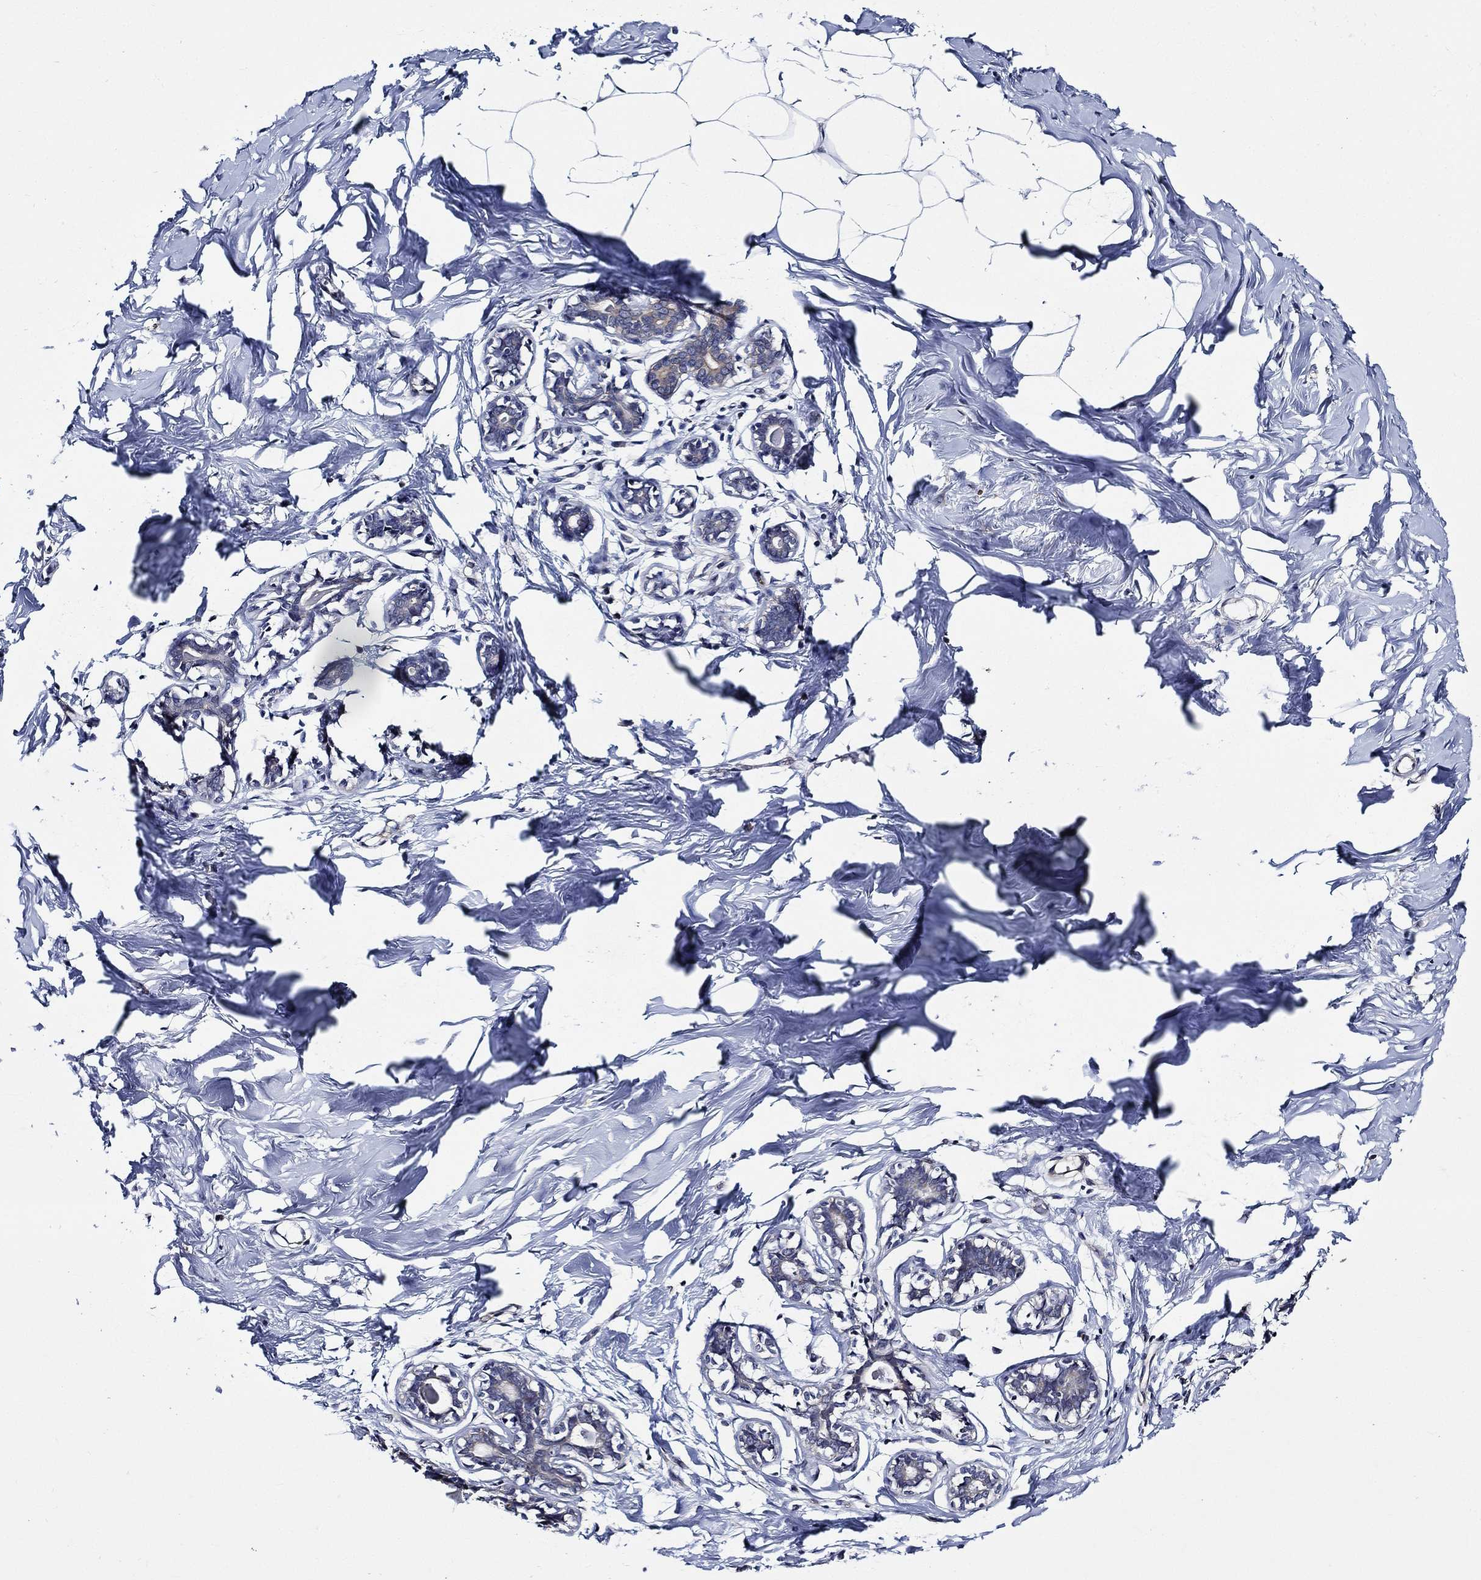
{"staining": {"intensity": "negative", "quantity": "none", "location": "none"}, "tissue": "breast", "cell_type": "Adipocytes", "image_type": "normal", "snomed": [{"axis": "morphology", "description": "Normal tissue, NOS"}, {"axis": "morphology", "description": "Lobular carcinoma, in situ"}, {"axis": "topography", "description": "Breast"}], "caption": "Immunohistochemical staining of benign human breast reveals no significant staining in adipocytes.", "gene": "KIF20B", "patient": {"sex": "female", "age": 35}}